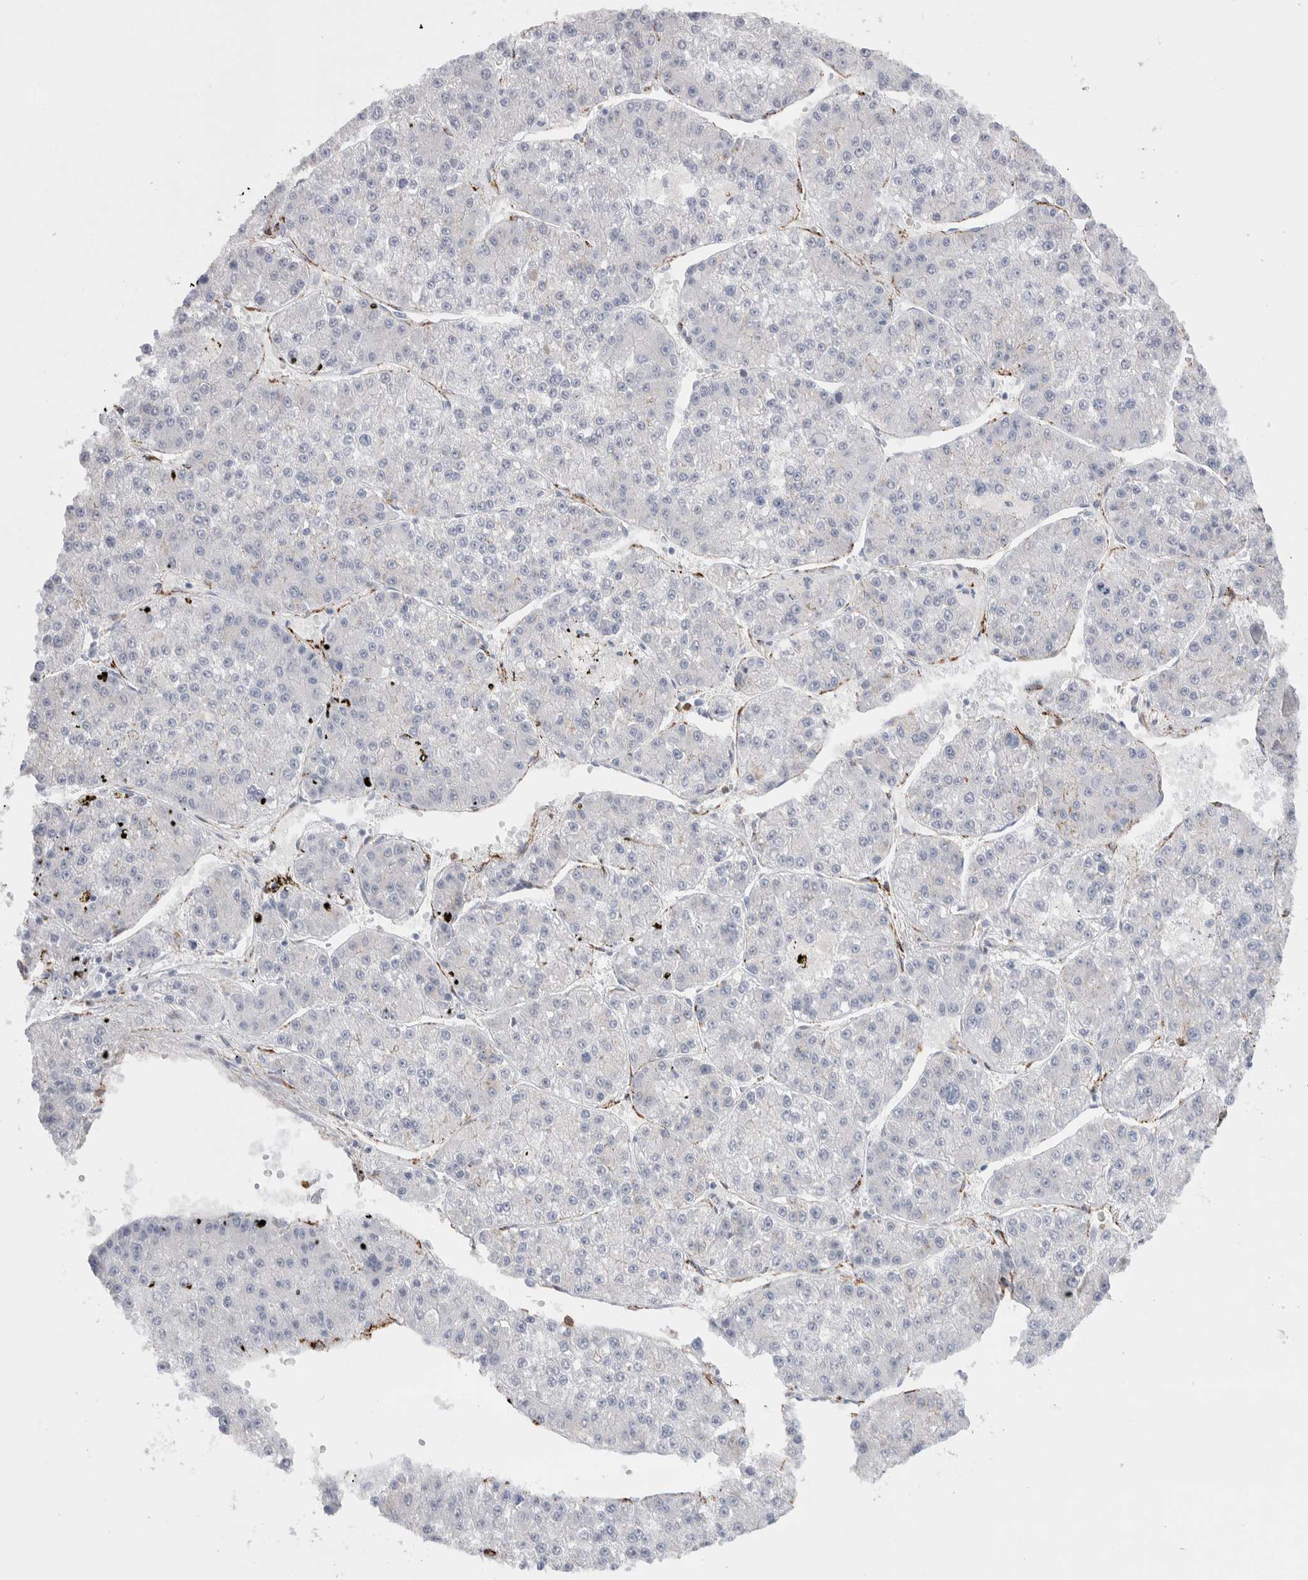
{"staining": {"intensity": "negative", "quantity": "none", "location": "none"}, "tissue": "liver cancer", "cell_type": "Tumor cells", "image_type": "cancer", "snomed": [{"axis": "morphology", "description": "Carcinoma, Hepatocellular, NOS"}, {"axis": "topography", "description": "Liver"}], "caption": "An IHC photomicrograph of hepatocellular carcinoma (liver) is shown. There is no staining in tumor cells of hepatocellular carcinoma (liver).", "gene": "SEPTIN4", "patient": {"sex": "female", "age": 73}}